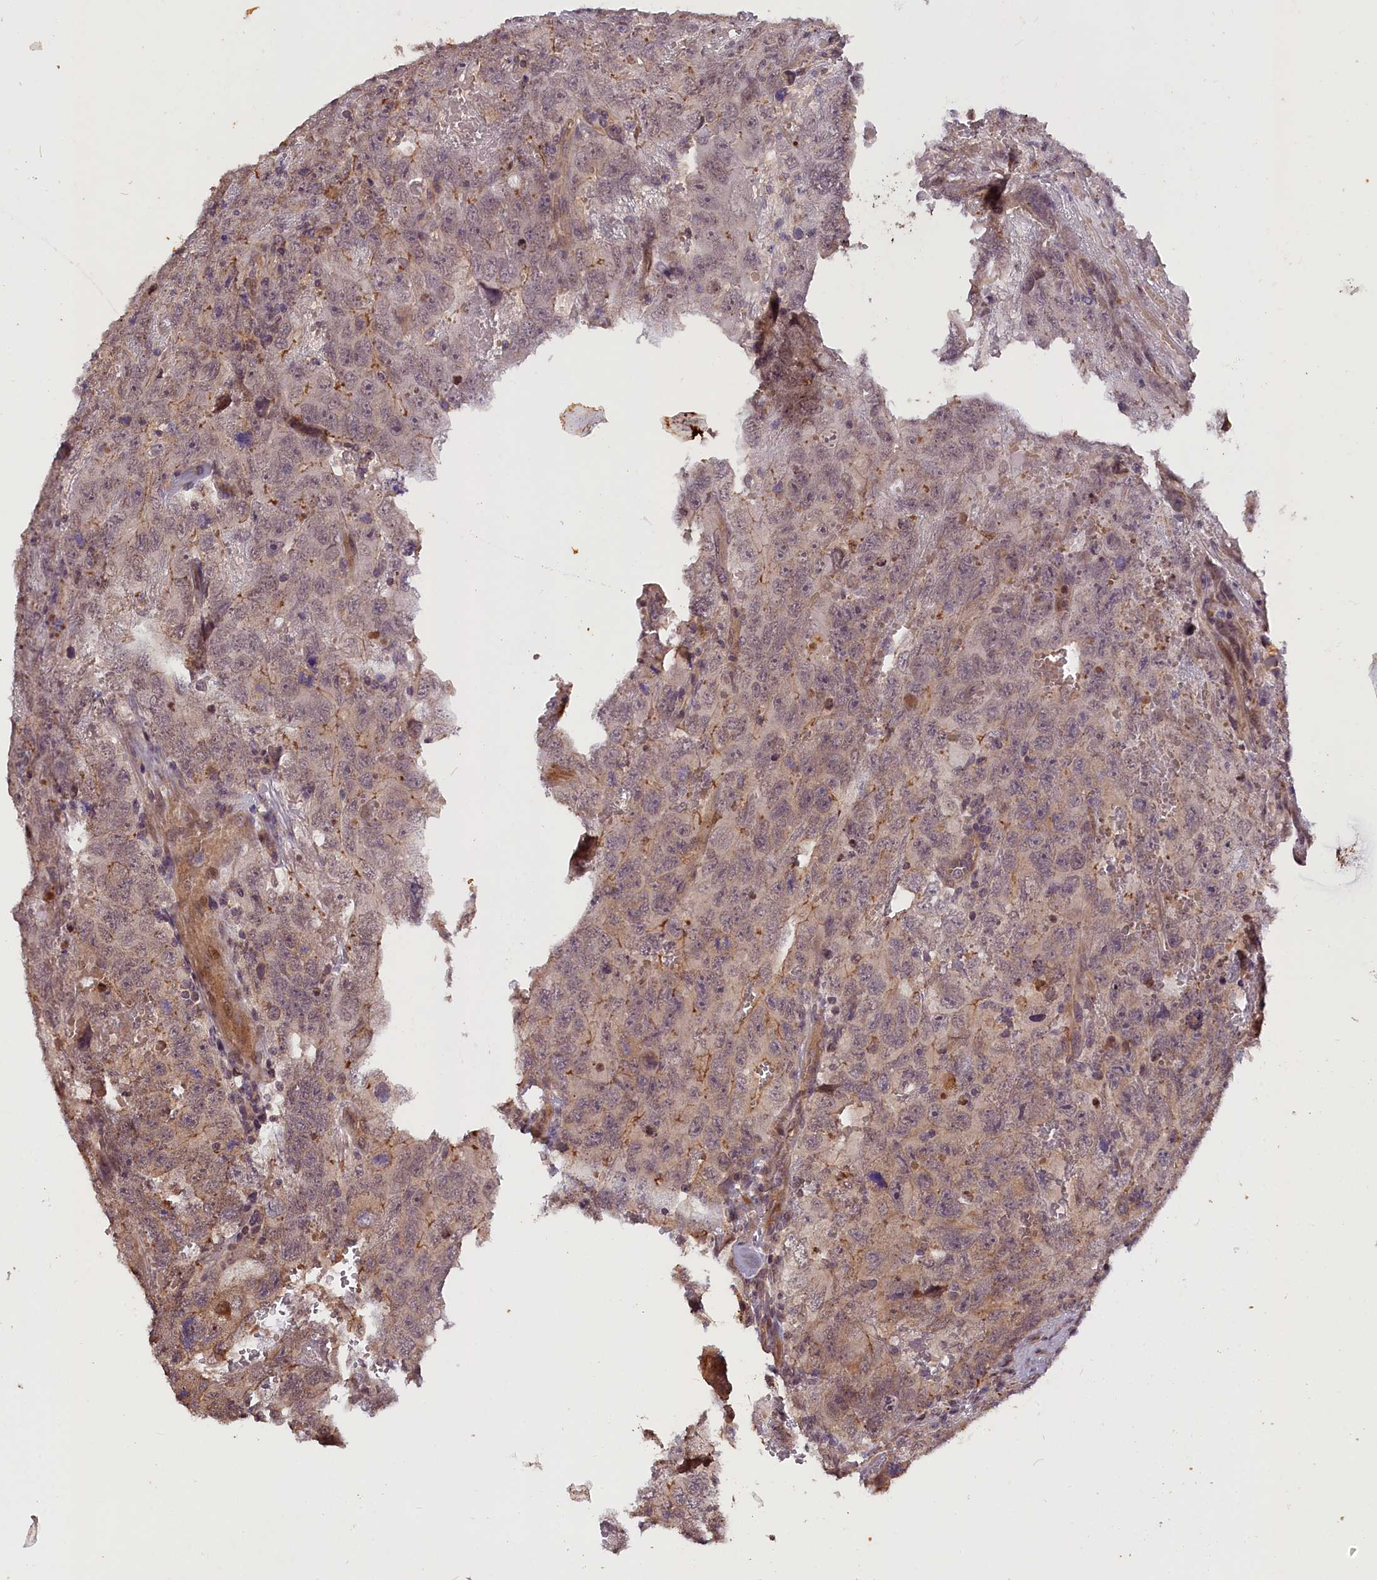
{"staining": {"intensity": "weak", "quantity": "25%-75%", "location": "cytoplasmic/membranous"}, "tissue": "testis cancer", "cell_type": "Tumor cells", "image_type": "cancer", "snomed": [{"axis": "morphology", "description": "Carcinoma, Embryonal, NOS"}, {"axis": "topography", "description": "Testis"}], "caption": "Immunohistochemistry (IHC) (DAB) staining of testis cancer (embryonal carcinoma) displays weak cytoplasmic/membranous protein expression in approximately 25%-75% of tumor cells.", "gene": "ZNF480", "patient": {"sex": "male", "age": 45}}